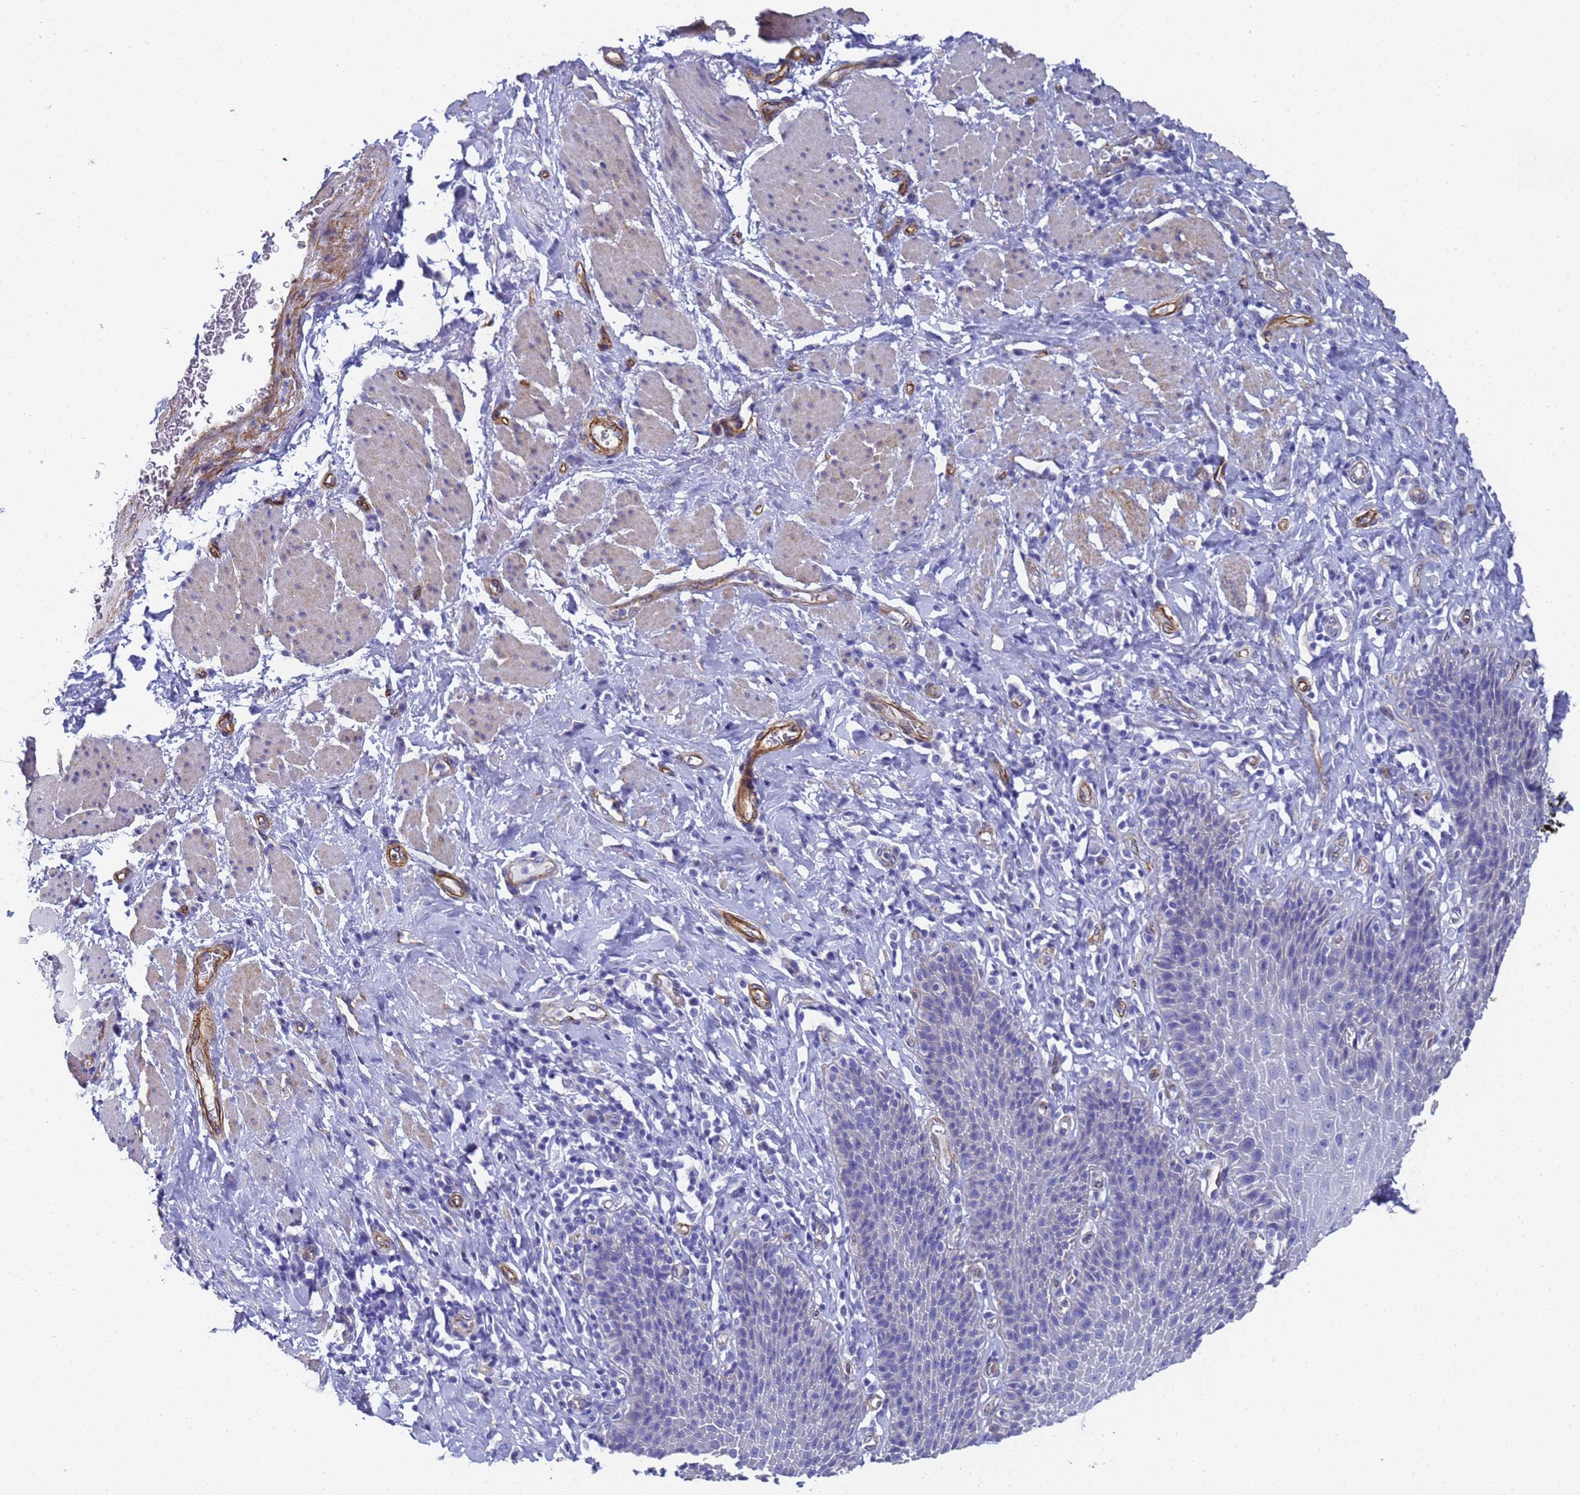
{"staining": {"intensity": "negative", "quantity": "none", "location": "none"}, "tissue": "esophagus", "cell_type": "Squamous epithelial cells", "image_type": "normal", "snomed": [{"axis": "morphology", "description": "Normal tissue, NOS"}, {"axis": "topography", "description": "Esophagus"}], "caption": "Normal esophagus was stained to show a protein in brown. There is no significant staining in squamous epithelial cells.", "gene": "ENSG00000198211", "patient": {"sex": "female", "age": 61}}